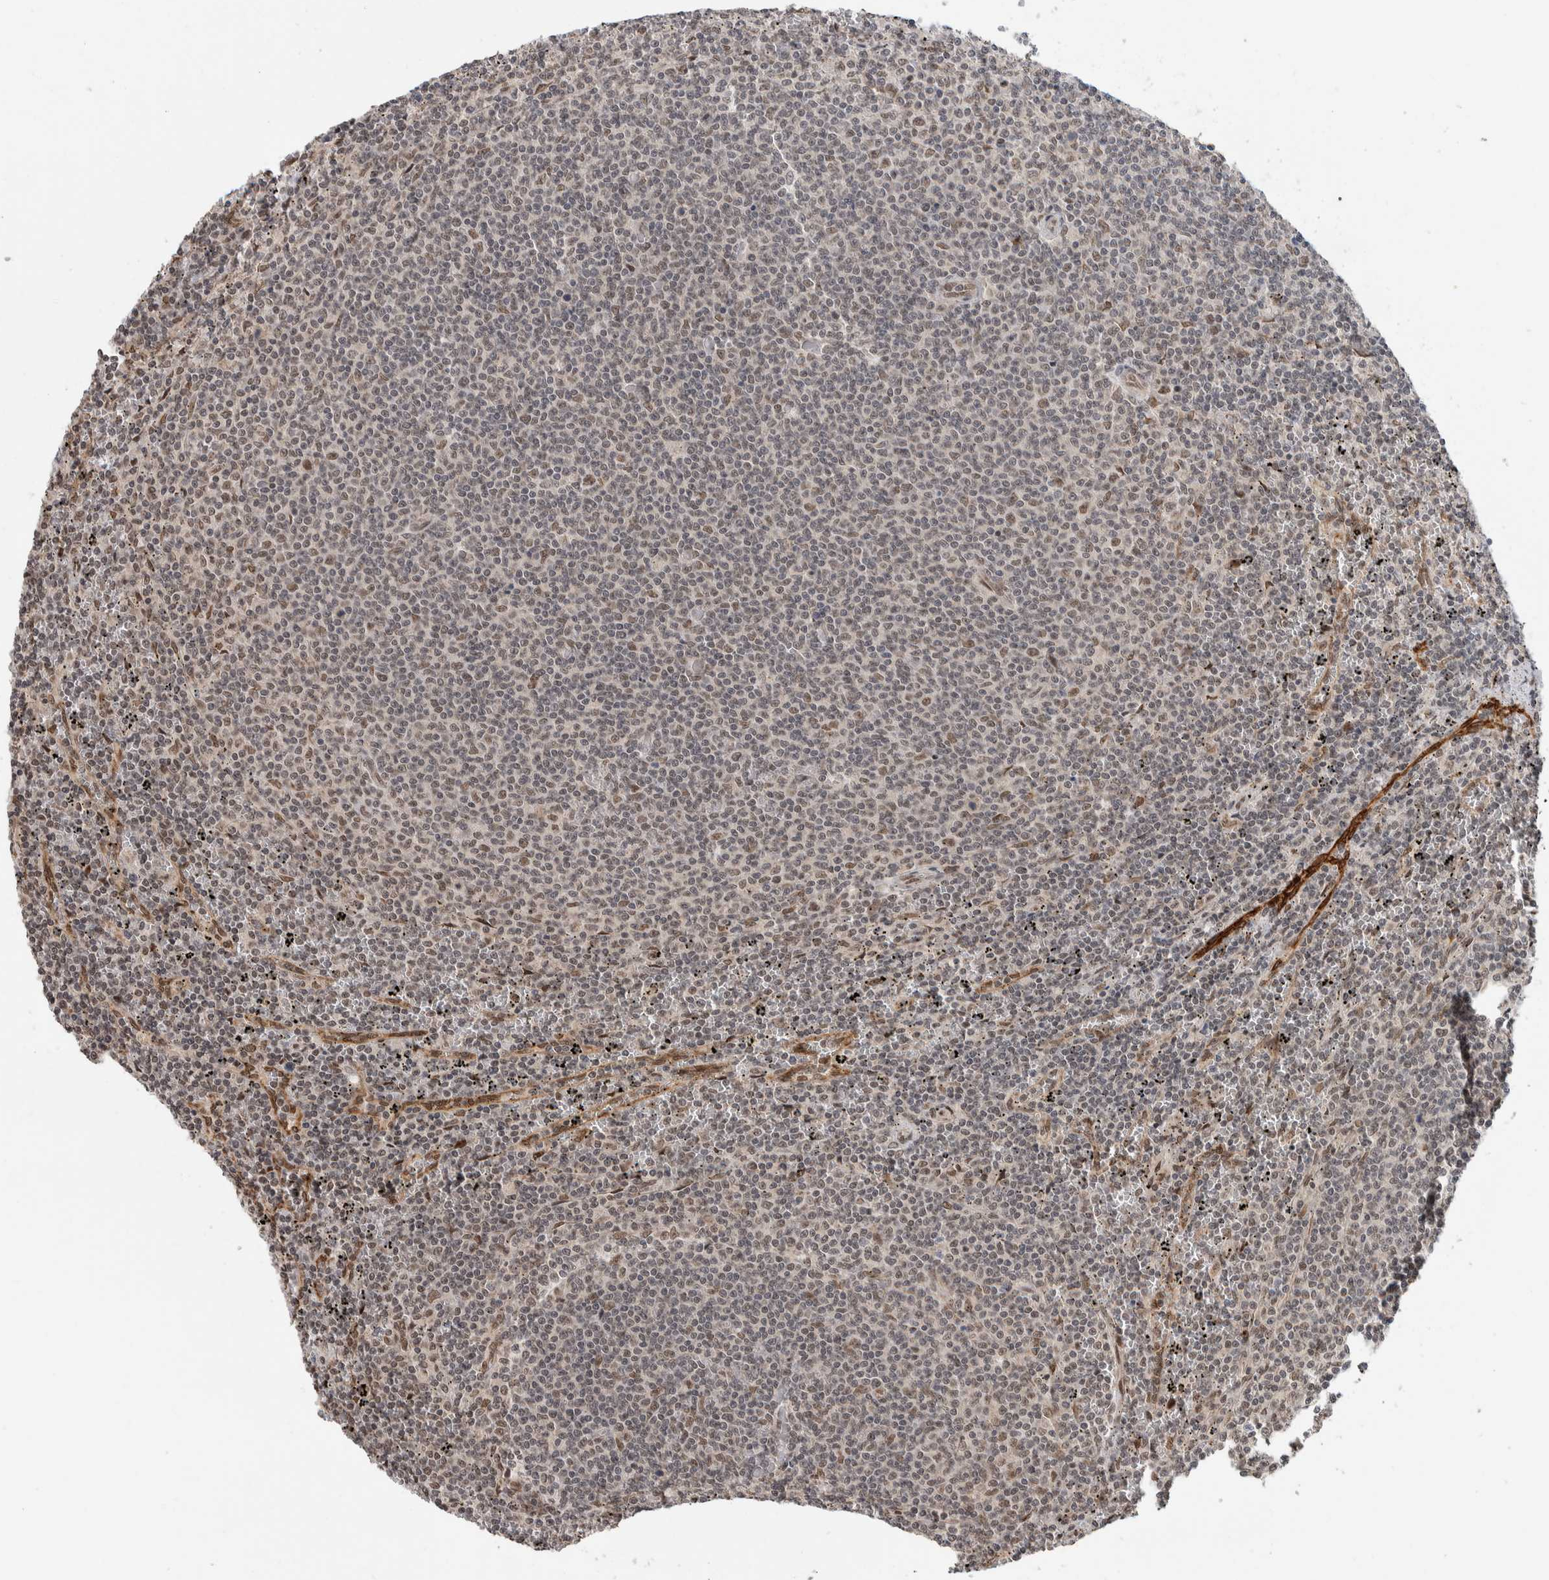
{"staining": {"intensity": "weak", "quantity": "25%-75%", "location": "nuclear"}, "tissue": "lymphoma", "cell_type": "Tumor cells", "image_type": "cancer", "snomed": [{"axis": "morphology", "description": "Malignant lymphoma, non-Hodgkin's type, Low grade"}, {"axis": "topography", "description": "Spleen"}], "caption": "Weak nuclear staining is present in about 25%-75% of tumor cells in low-grade malignant lymphoma, non-Hodgkin's type.", "gene": "TNRC18", "patient": {"sex": "female", "age": 50}}